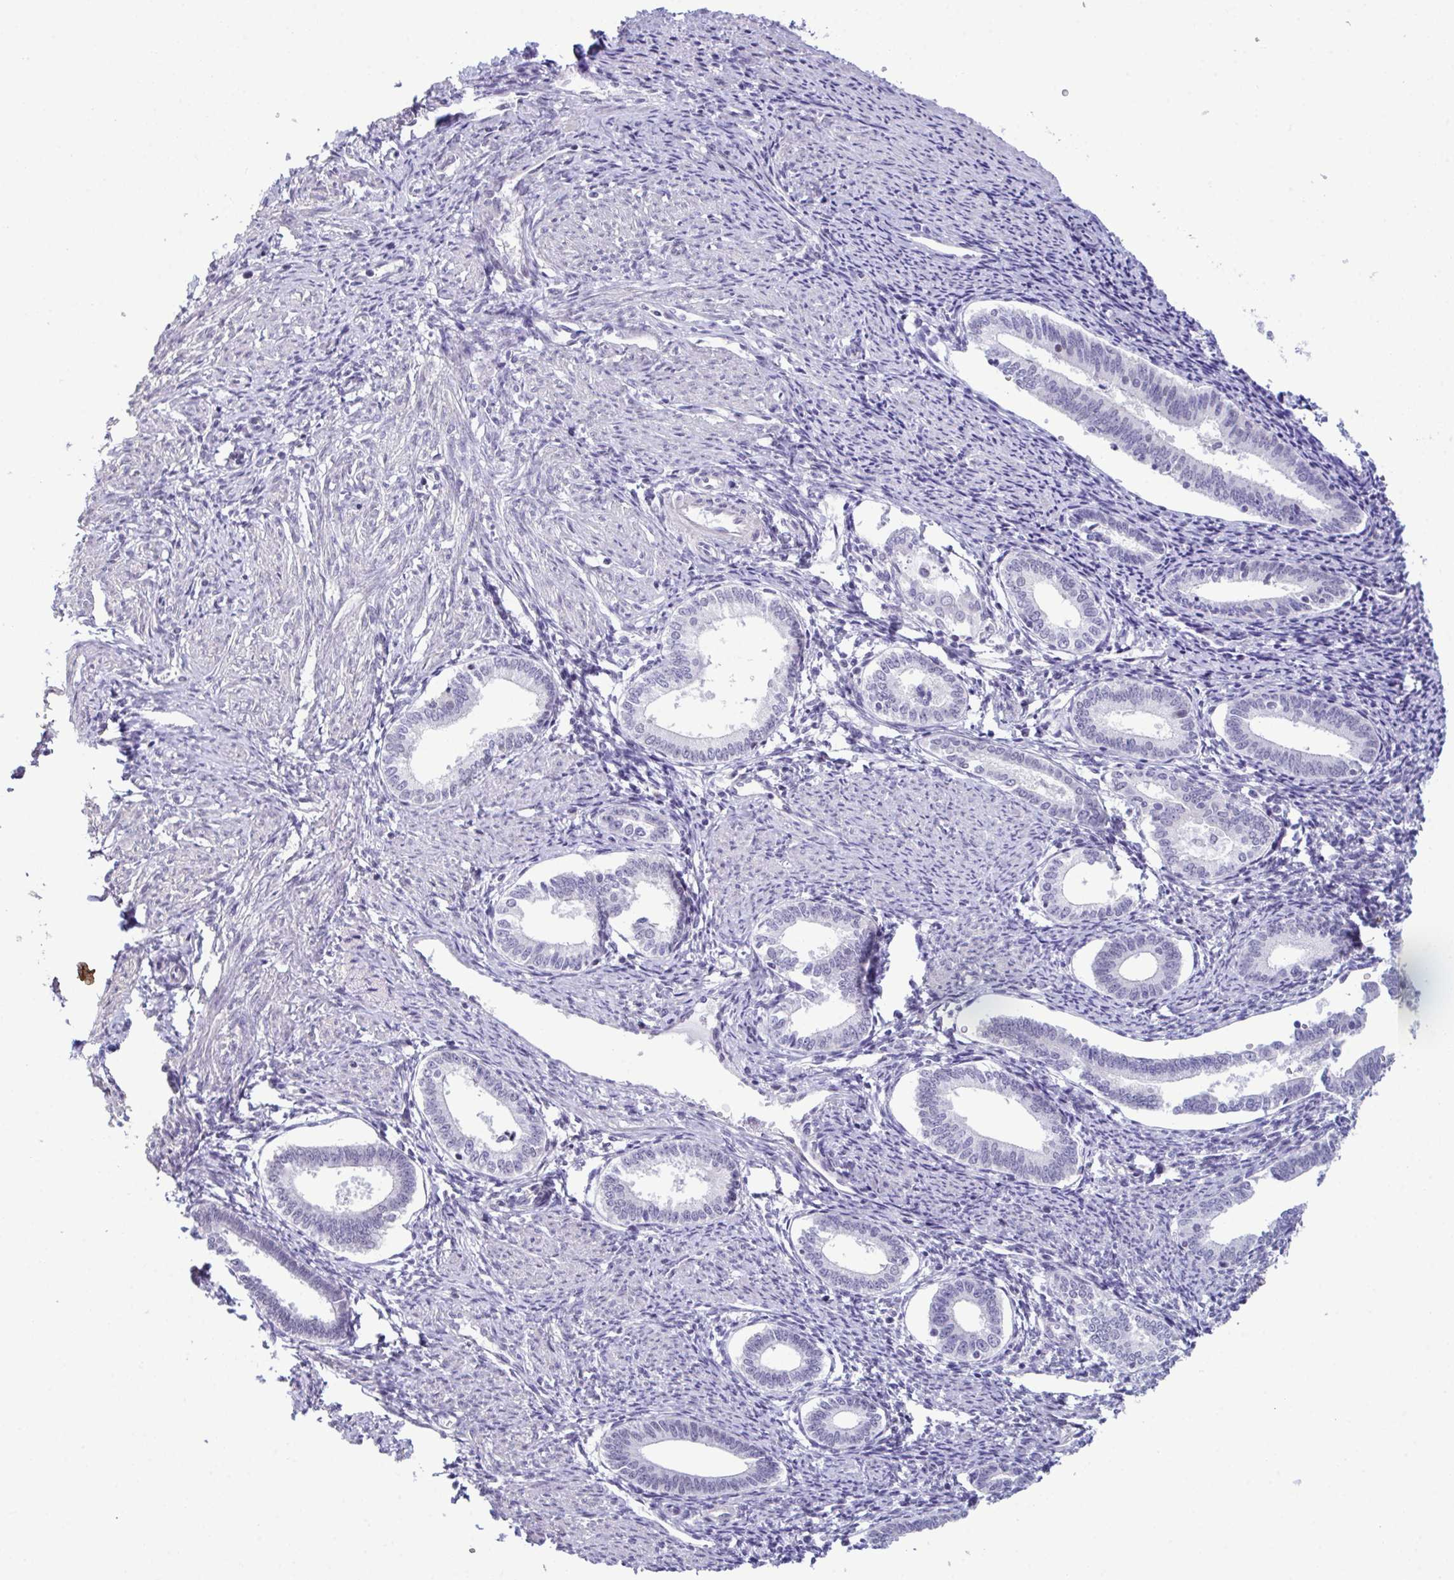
{"staining": {"intensity": "negative", "quantity": "none", "location": "none"}, "tissue": "endometrium", "cell_type": "Cells in endometrial stroma", "image_type": "normal", "snomed": [{"axis": "morphology", "description": "Normal tissue, NOS"}, {"axis": "topography", "description": "Endometrium"}], "caption": "DAB immunohistochemical staining of benign endometrium exhibits no significant staining in cells in endometrial stroma.", "gene": "ATP6V0D2", "patient": {"sex": "female", "age": 41}}